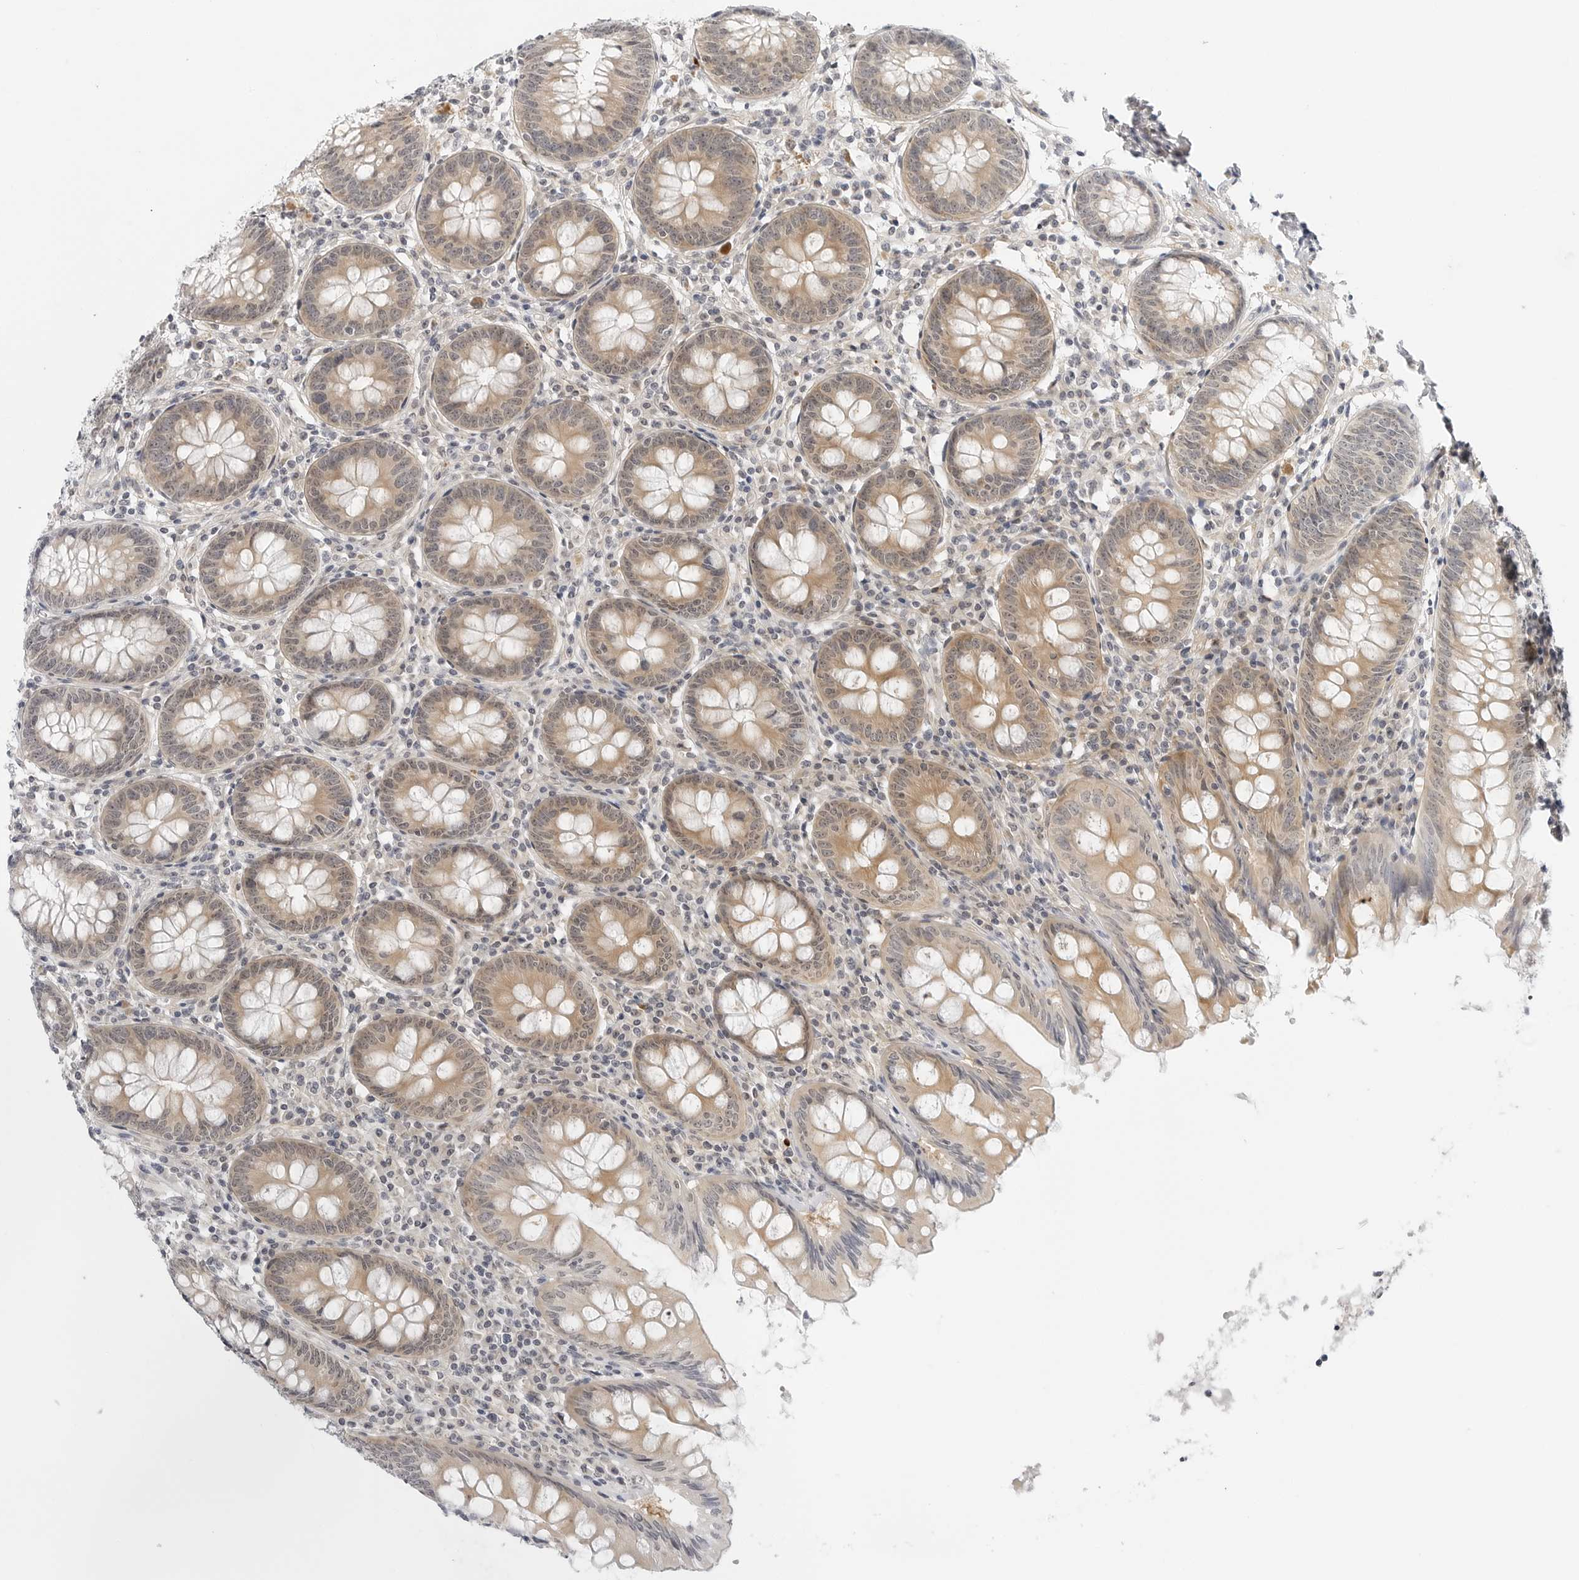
{"staining": {"intensity": "moderate", "quantity": ">75%", "location": "cytoplasmic/membranous"}, "tissue": "appendix", "cell_type": "Glandular cells", "image_type": "normal", "snomed": [{"axis": "morphology", "description": "Normal tissue, NOS"}, {"axis": "topography", "description": "Appendix"}], "caption": "This photomicrograph displays immunohistochemistry staining of benign human appendix, with medium moderate cytoplasmic/membranous expression in approximately >75% of glandular cells.", "gene": "MAP2K5", "patient": {"sex": "female", "age": 54}}